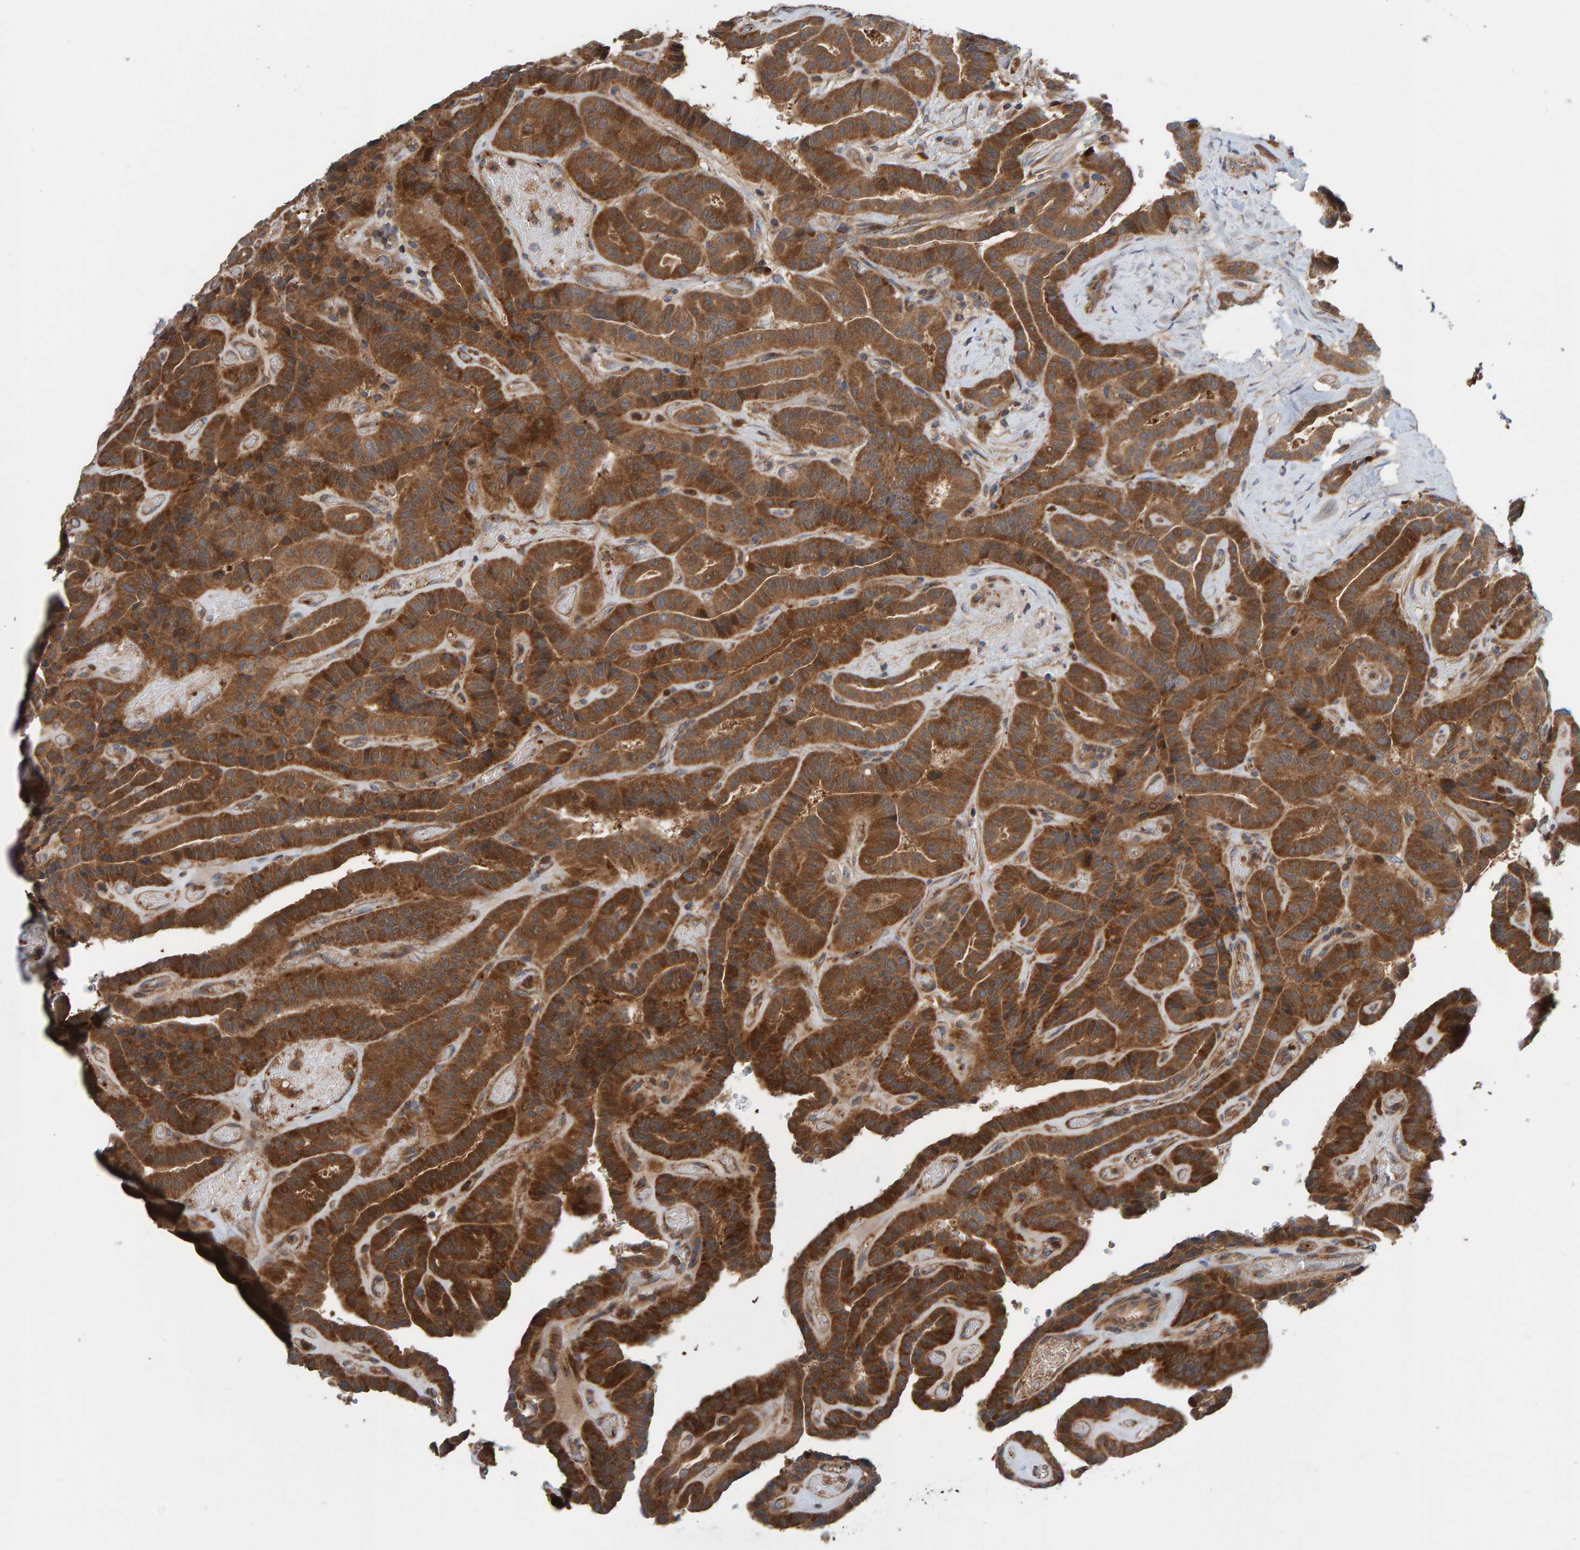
{"staining": {"intensity": "strong", "quantity": ">75%", "location": "cytoplasmic/membranous"}, "tissue": "thyroid cancer", "cell_type": "Tumor cells", "image_type": "cancer", "snomed": [{"axis": "morphology", "description": "Papillary adenocarcinoma, NOS"}, {"axis": "topography", "description": "Thyroid gland"}], "caption": "Immunohistochemical staining of human thyroid papillary adenocarcinoma shows strong cytoplasmic/membranous protein positivity in approximately >75% of tumor cells.", "gene": "KIAA0753", "patient": {"sex": "male", "age": 77}}